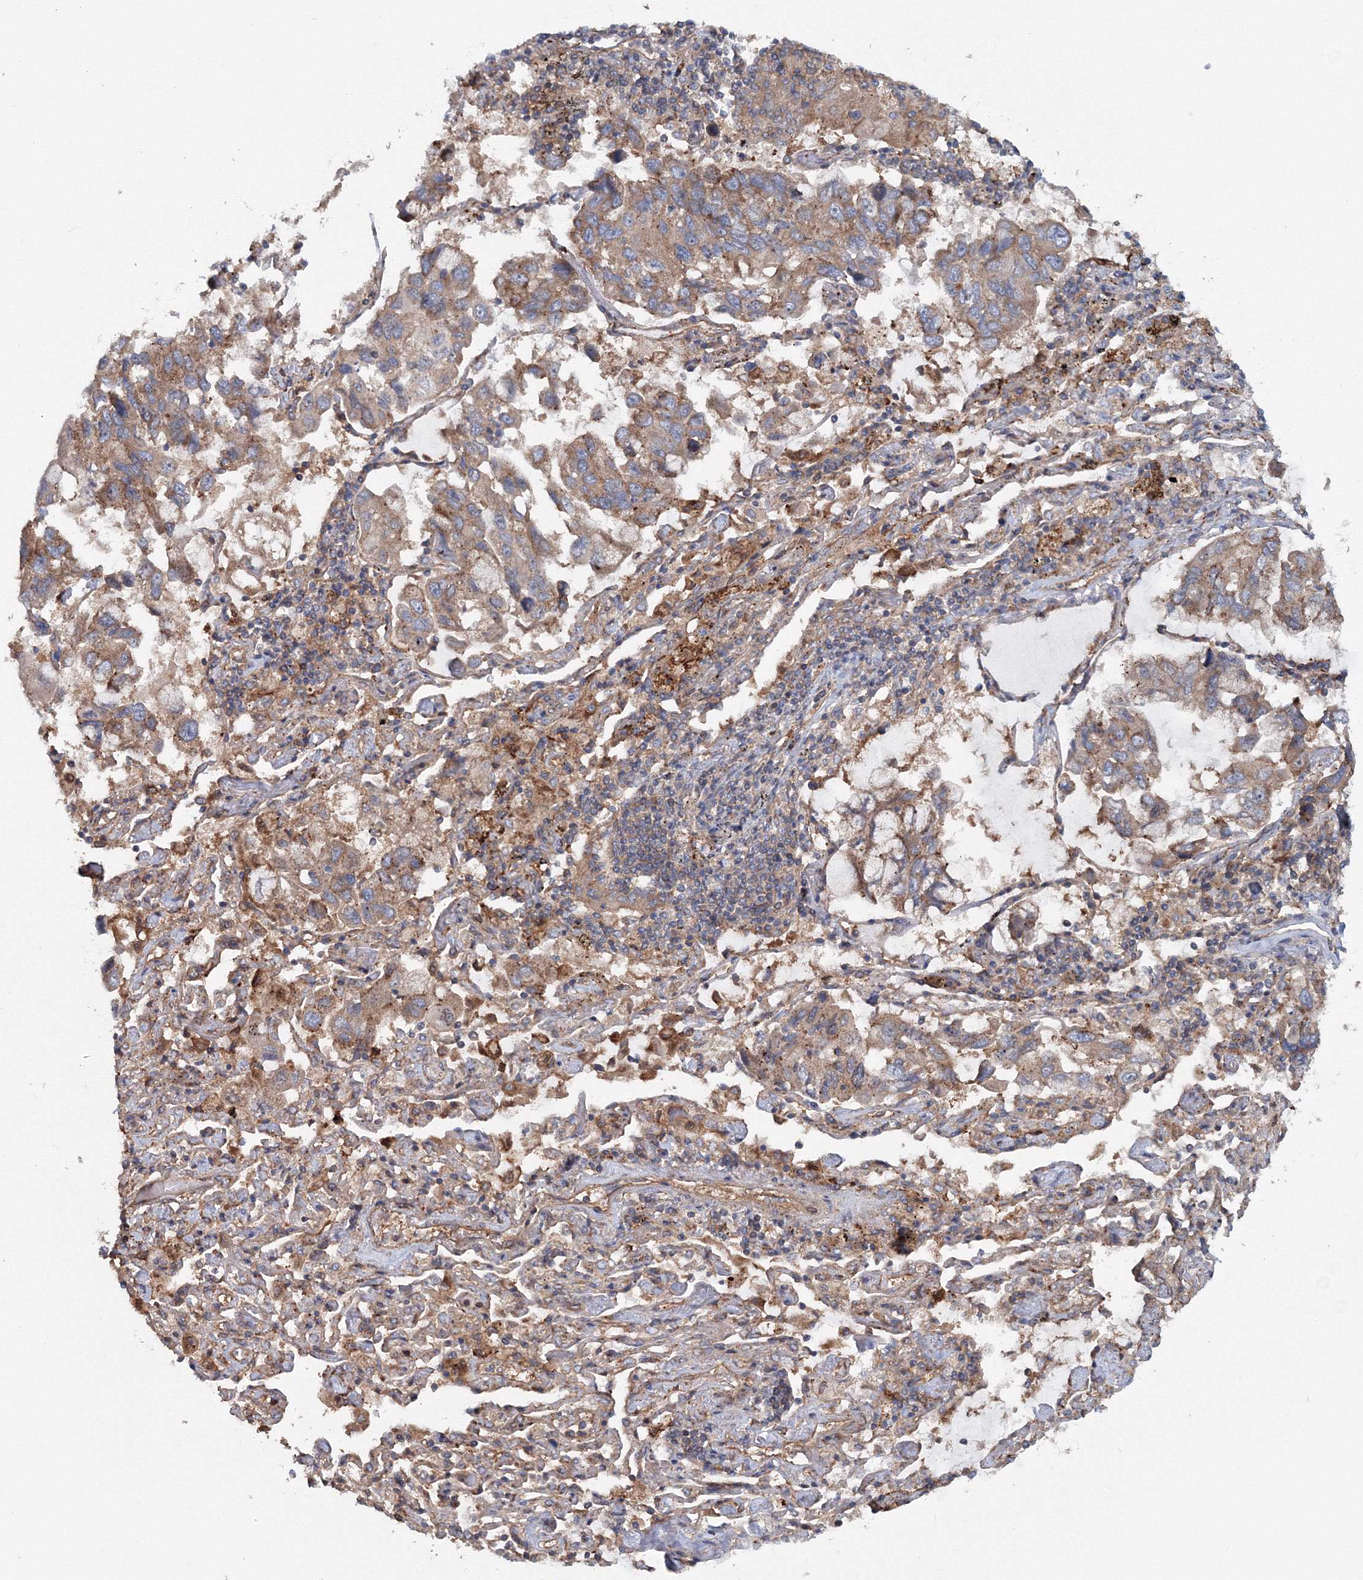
{"staining": {"intensity": "moderate", "quantity": ">75%", "location": "cytoplasmic/membranous"}, "tissue": "lung cancer", "cell_type": "Tumor cells", "image_type": "cancer", "snomed": [{"axis": "morphology", "description": "Adenocarcinoma, NOS"}, {"axis": "topography", "description": "Lung"}], "caption": "An image of lung adenocarcinoma stained for a protein shows moderate cytoplasmic/membranous brown staining in tumor cells. The staining is performed using DAB (3,3'-diaminobenzidine) brown chromogen to label protein expression. The nuclei are counter-stained blue using hematoxylin.", "gene": "EXOC1", "patient": {"sex": "male", "age": 64}}